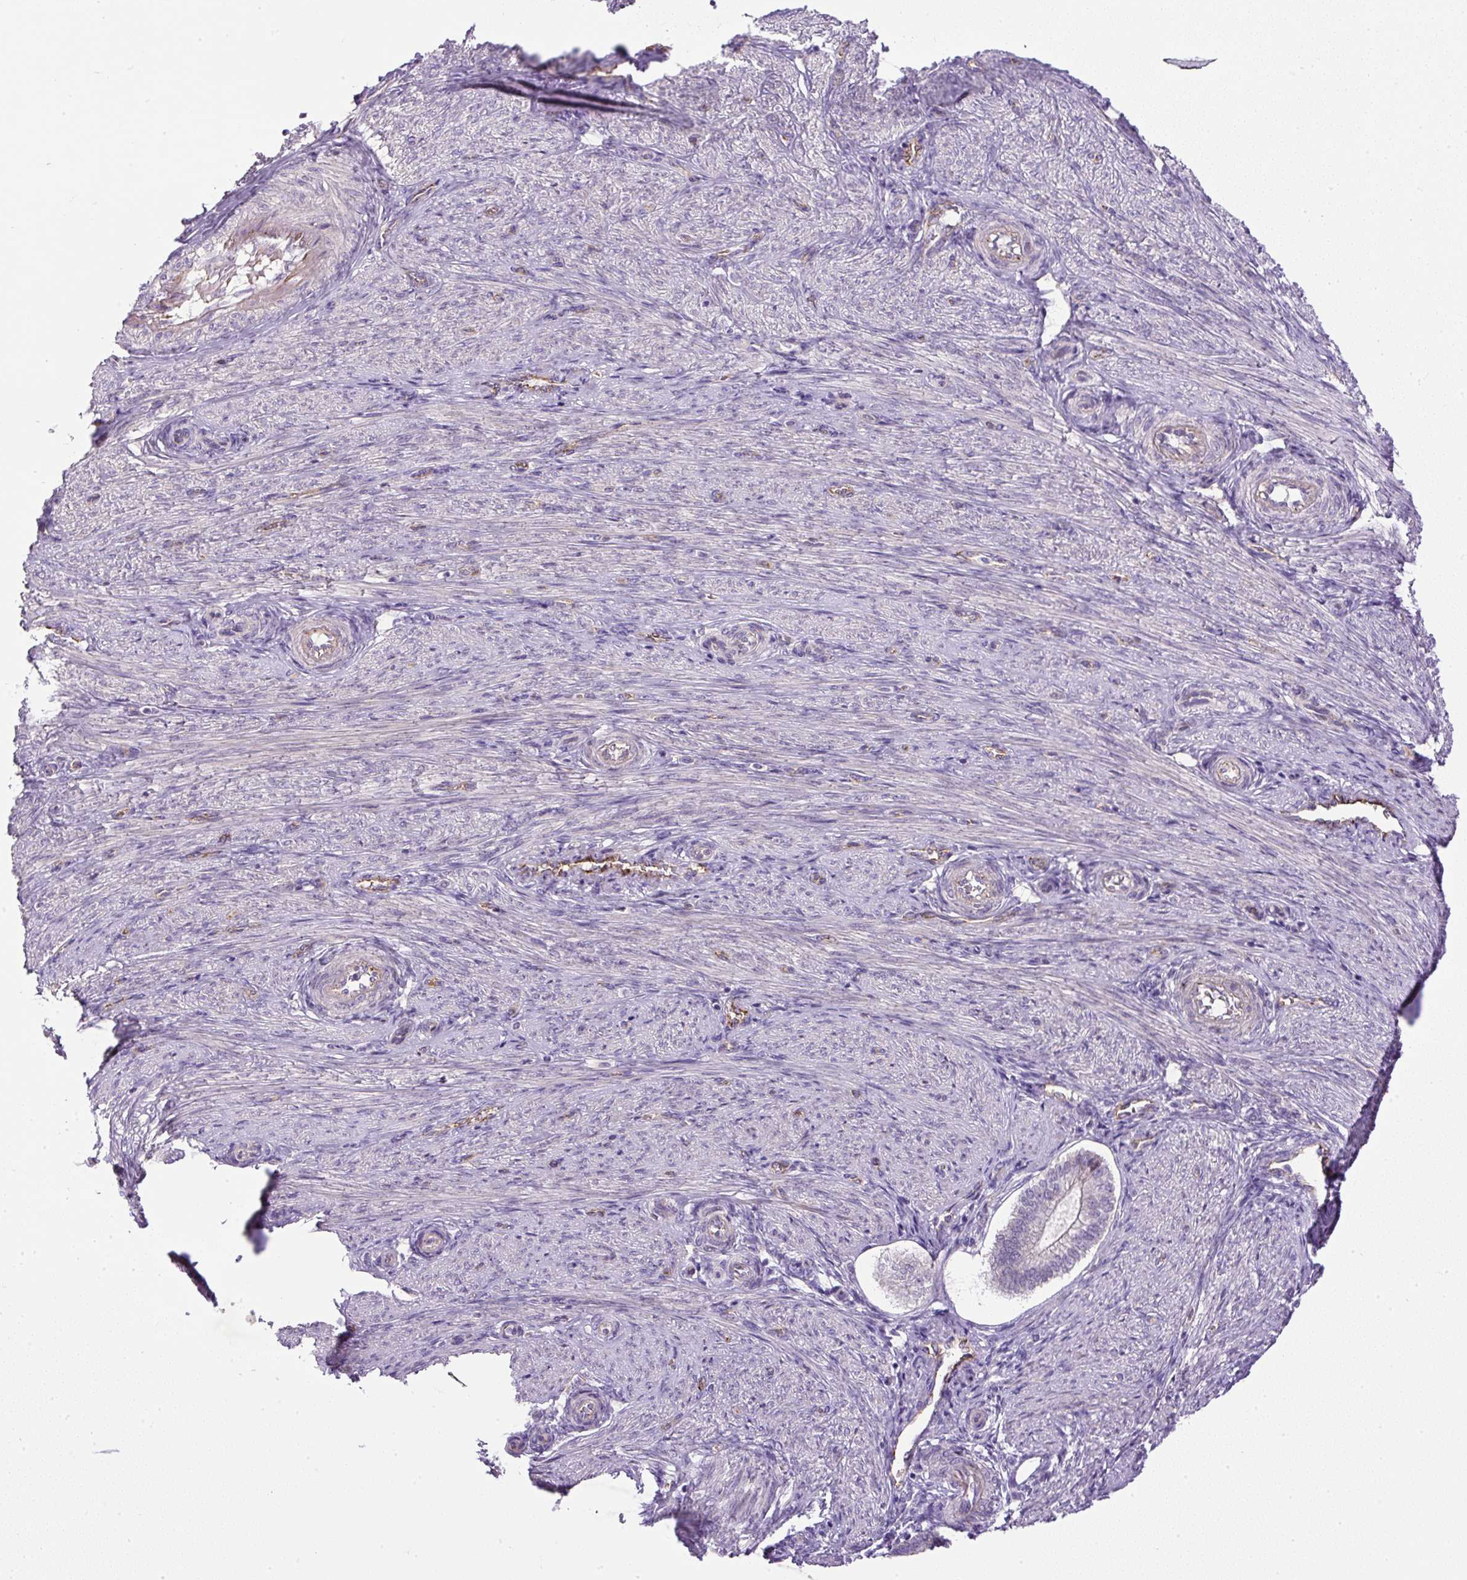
{"staining": {"intensity": "negative", "quantity": "none", "location": "none"}, "tissue": "endometrium", "cell_type": "Cells in endometrial stroma", "image_type": "normal", "snomed": [{"axis": "morphology", "description": "Normal tissue, NOS"}, {"axis": "topography", "description": "Endometrium"}], "caption": "An immunohistochemistry (IHC) image of benign endometrium is shown. There is no staining in cells in endometrial stroma of endometrium.", "gene": "LEFTY1", "patient": {"sex": "female", "age": 25}}